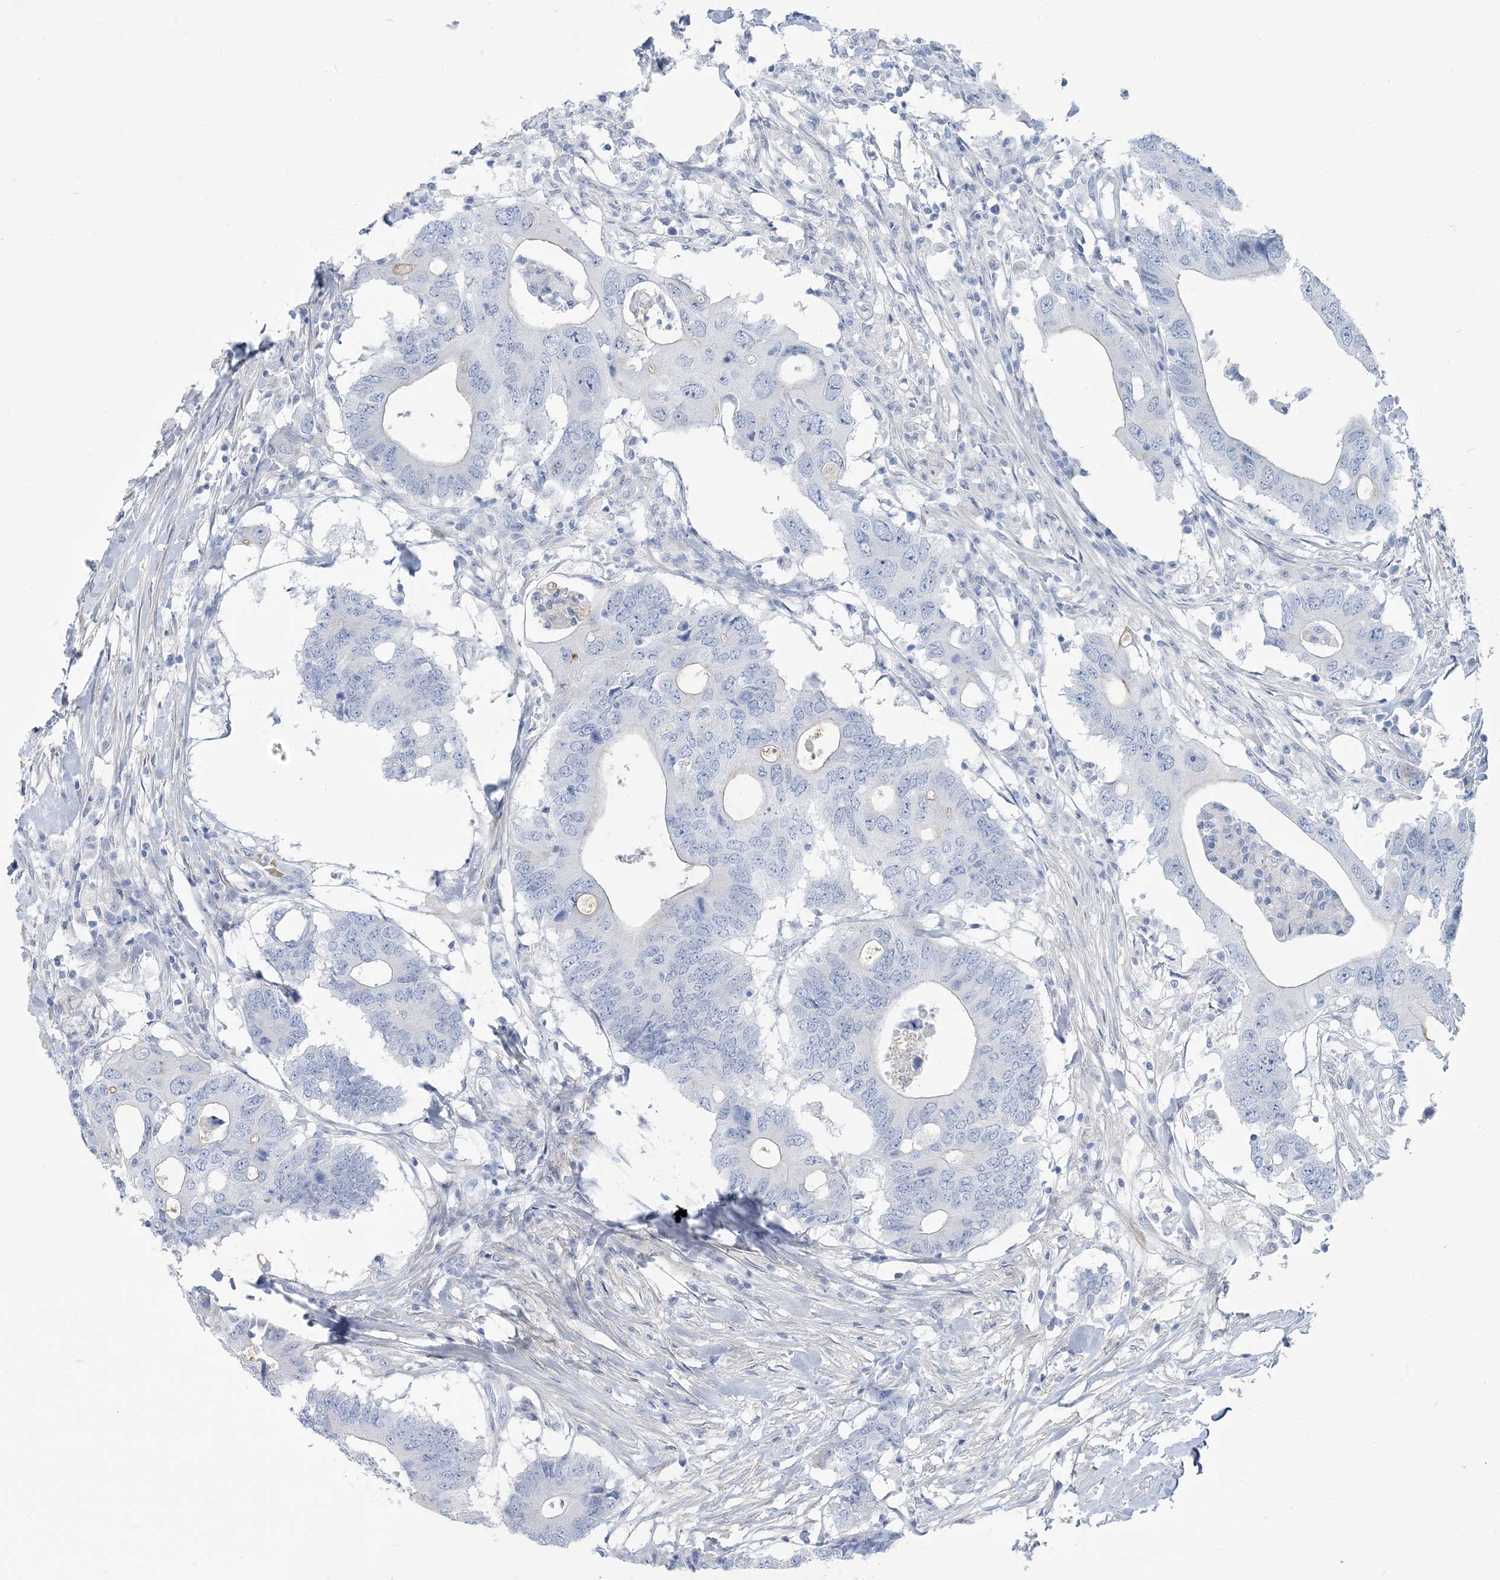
{"staining": {"intensity": "negative", "quantity": "none", "location": "none"}, "tissue": "colorectal cancer", "cell_type": "Tumor cells", "image_type": "cancer", "snomed": [{"axis": "morphology", "description": "Adenocarcinoma, NOS"}, {"axis": "topography", "description": "Colon"}], "caption": "A histopathology image of colorectal adenocarcinoma stained for a protein displays no brown staining in tumor cells. (Immunohistochemistry (ihc), brightfield microscopy, high magnification).", "gene": "MOXD1", "patient": {"sex": "male", "age": 71}}